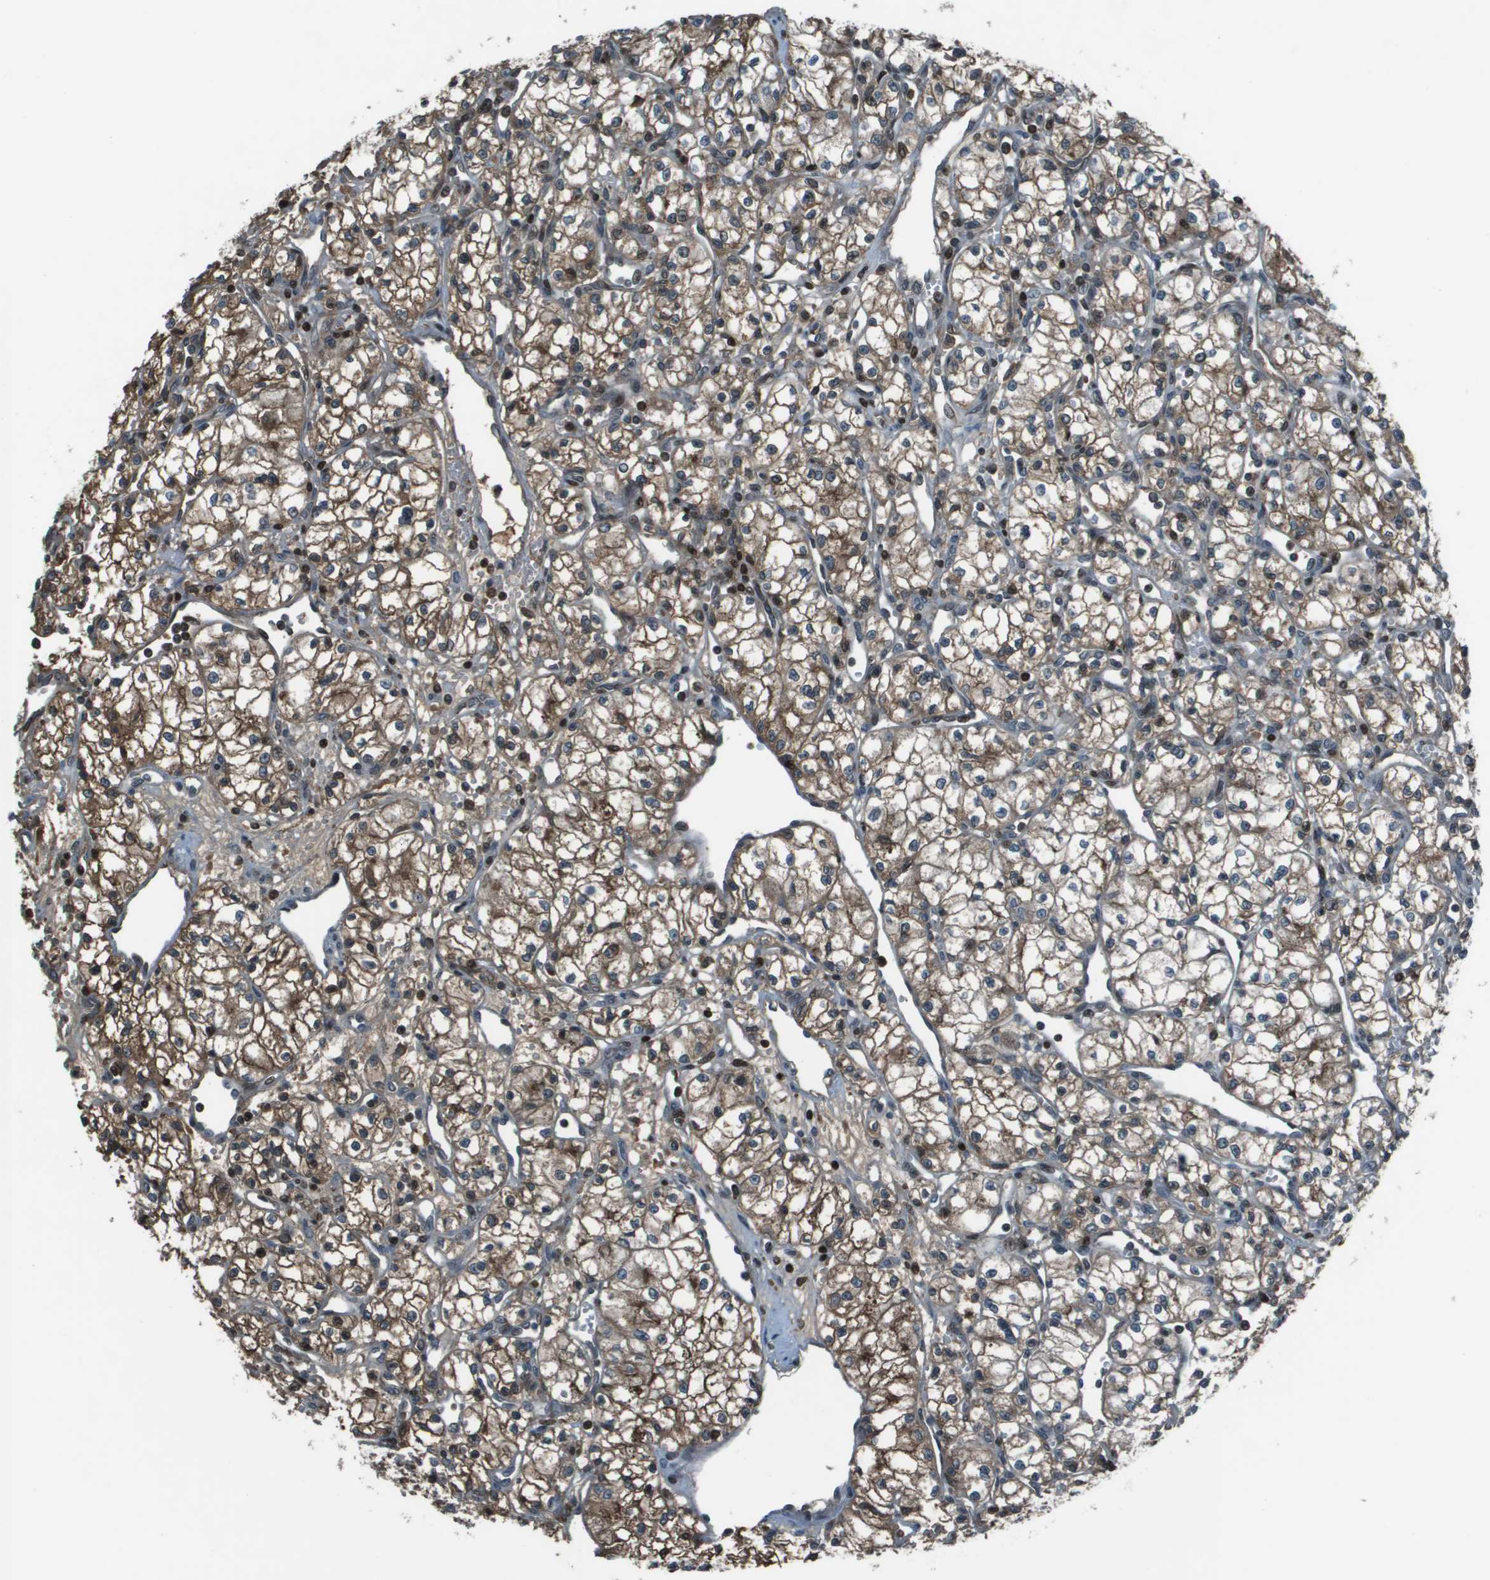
{"staining": {"intensity": "moderate", "quantity": ">75%", "location": "cytoplasmic/membranous"}, "tissue": "renal cancer", "cell_type": "Tumor cells", "image_type": "cancer", "snomed": [{"axis": "morphology", "description": "Normal tissue, NOS"}, {"axis": "morphology", "description": "Adenocarcinoma, NOS"}, {"axis": "topography", "description": "Kidney"}], "caption": "Protein staining by immunohistochemistry exhibits moderate cytoplasmic/membranous positivity in approximately >75% of tumor cells in renal cancer. (DAB IHC, brown staining for protein, blue staining for nuclei).", "gene": "CXCL12", "patient": {"sex": "male", "age": 59}}